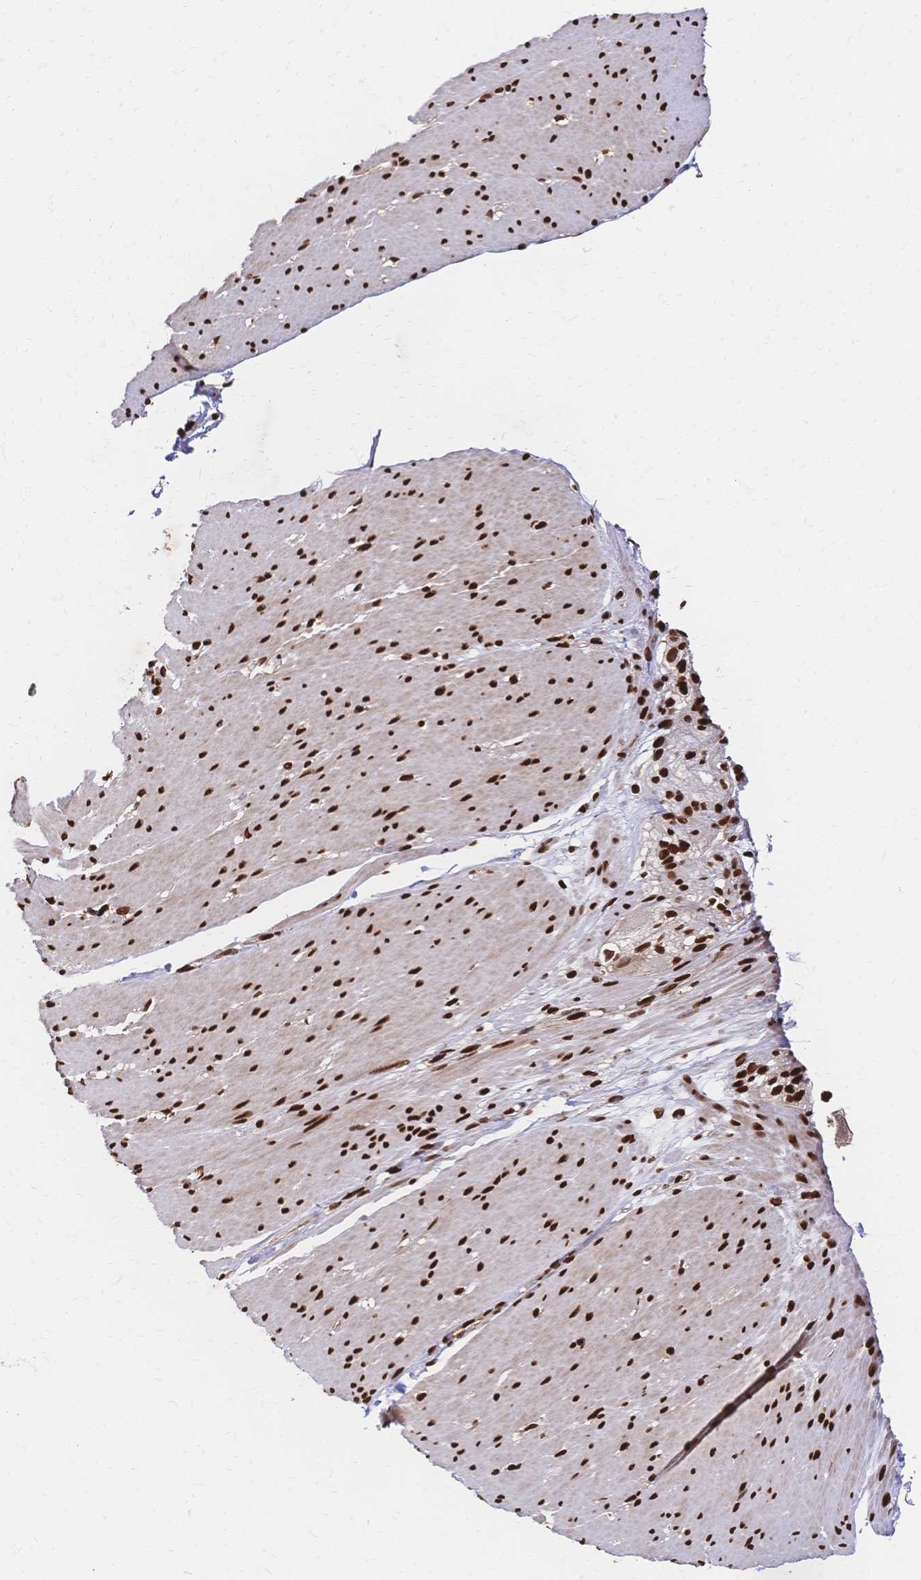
{"staining": {"intensity": "strong", "quantity": ">75%", "location": "nuclear"}, "tissue": "smooth muscle", "cell_type": "Smooth muscle cells", "image_type": "normal", "snomed": [{"axis": "morphology", "description": "Normal tissue, NOS"}, {"axis": "topography", "description": "Smooth muscle"}, {"axis": "topography", "description": "Rectum"}], "caption": "Smooth muscle cells show high levels of strong nuclear positivity in about >75% of cells in benign smooth muscle.", "gene": "HDGF", "patient": {"sex": "male", "age": 53}}